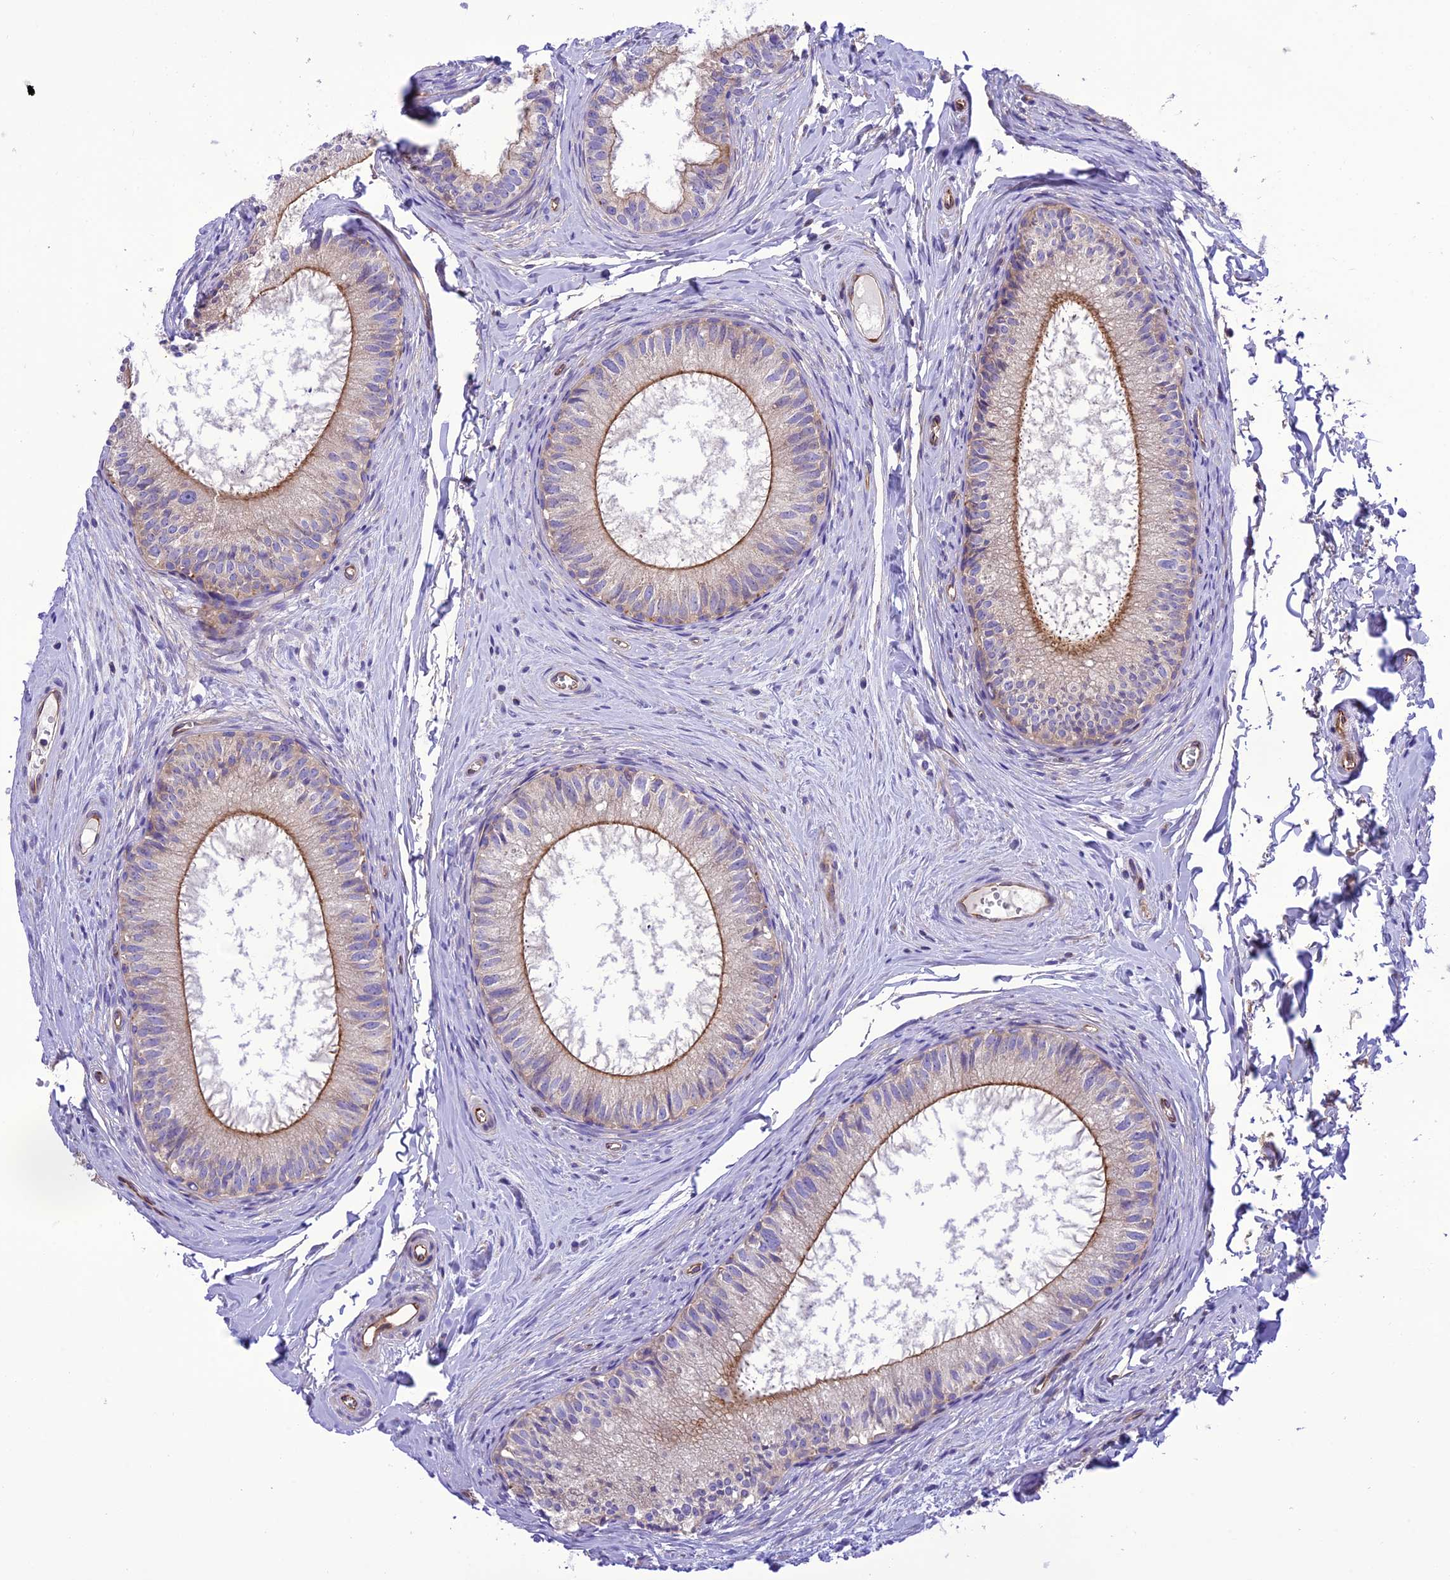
{"staining": {"intensity": "moderate", "quantity": "25%-75%", "location": "cytoplasmic/membranous"}, "tissue": "epididymis", "cell_type": "Glandular cells", "image_type": "normal", "snomed": [{"axis": "morphology", "description": "Normal tissue, NOS"}, {"axis": "topography", "description": "Epididymis"}], "caption": "A brown stain labels moderate cytoplasmic/membranous staining of a protein in glandular cells of benign human epididymis. (Stains: DAB (3,3'-diaminobenzidine) in brown, nuclei in blue, Microscopy: brightfield microscopy at high magnification).", "gene": "PPFIA3", "patient": {"sex": "male", "age": 34}}